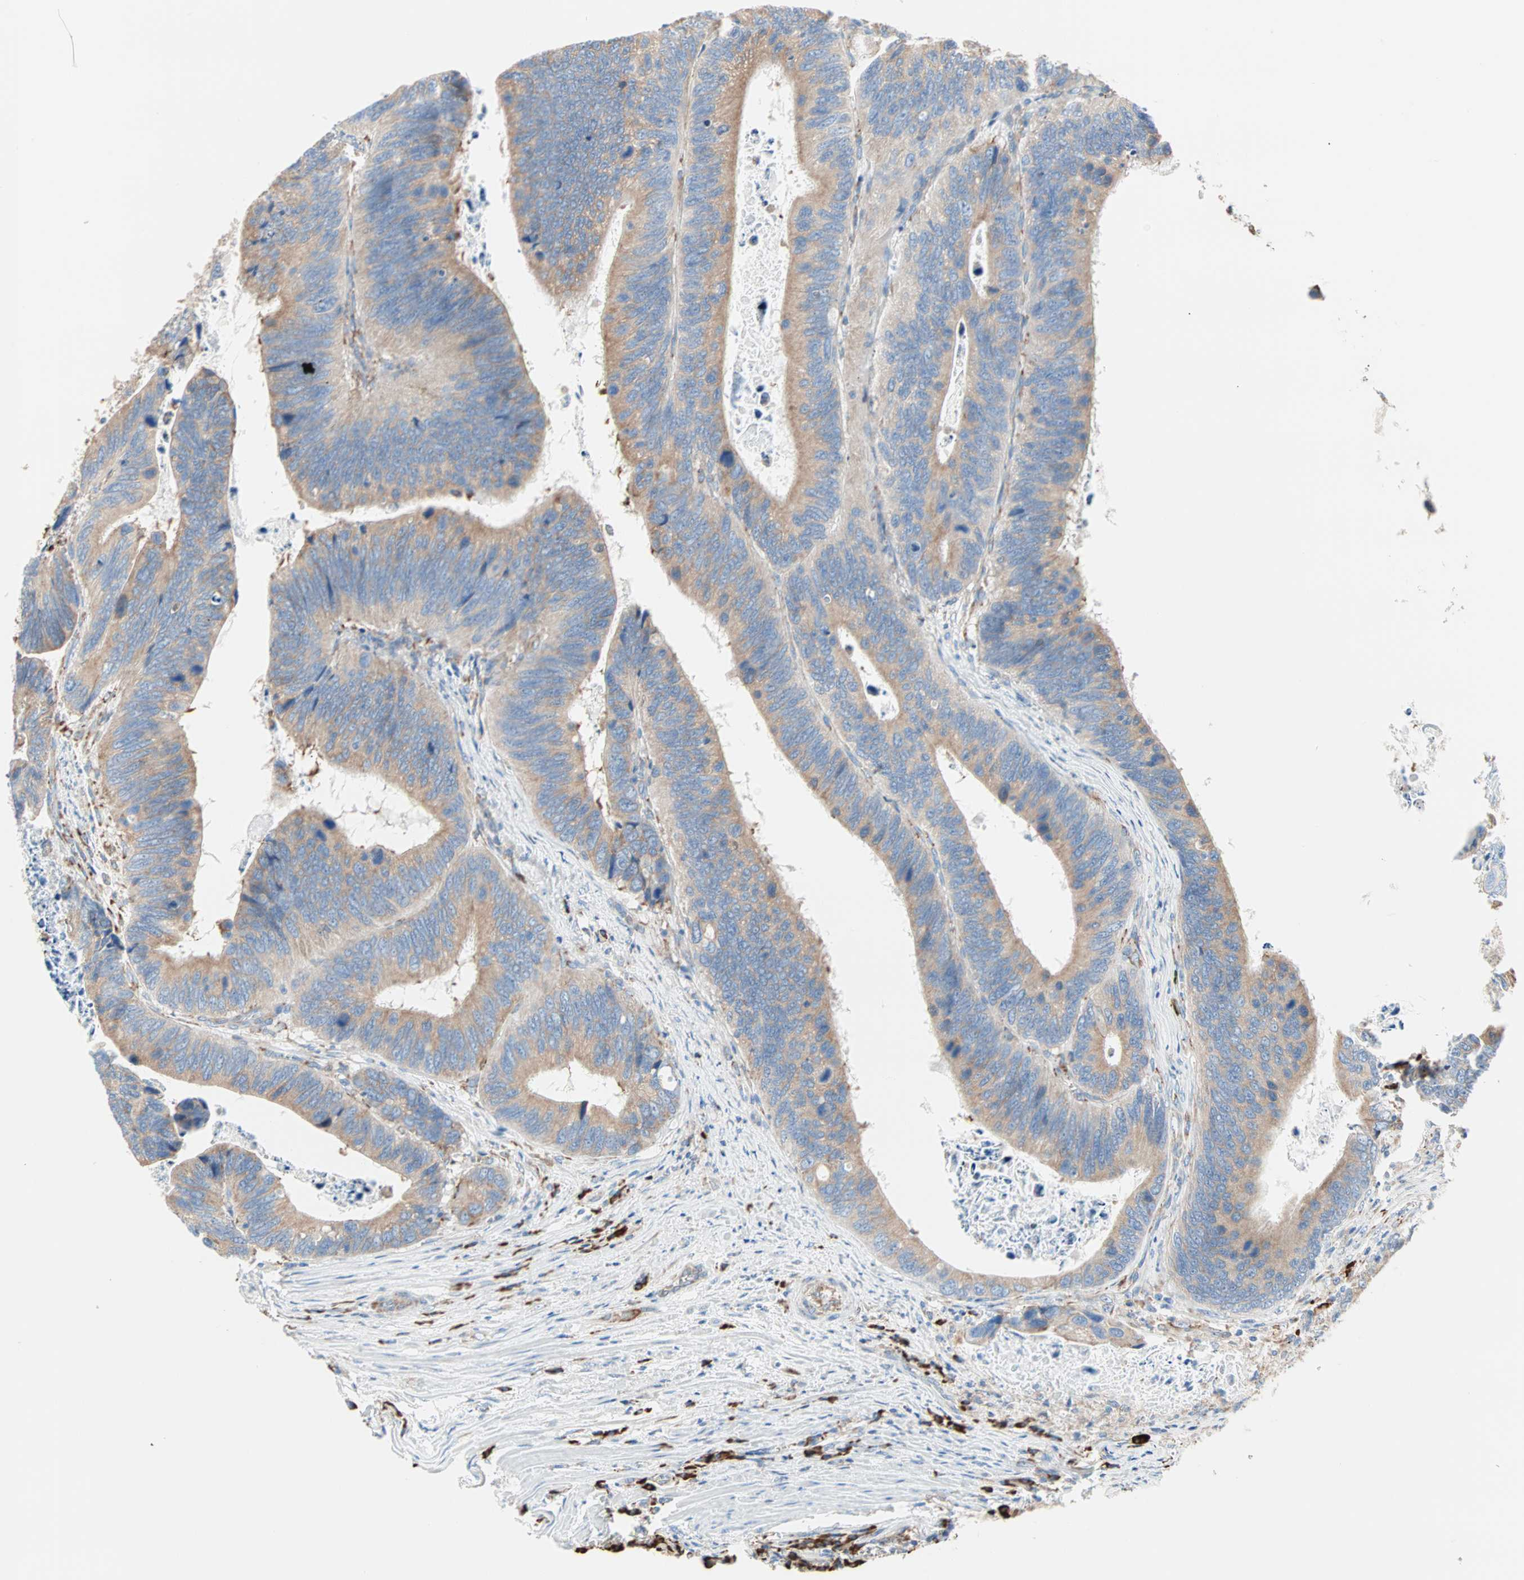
{"staining": {"intensity": "moderate", "quantity": ">75%", "location": "cytoplasmic/membranous"}, "tissue": "colorectal cancer", "cell_type": "Tumor cells", "image_type": "cancer", "snomed": [{"axis": "morphology", "description": "Adenocarcinoma, NOS"}, {"axis": "topography", "description": "Colon"}], "caption": "An image of colorectal cancer stained for a protein displays moderate cytoplasmic/membranous brown staining in tumor cells.", "gene": "PLCXD1", "patient": {"sex": "male", "age": 72}}